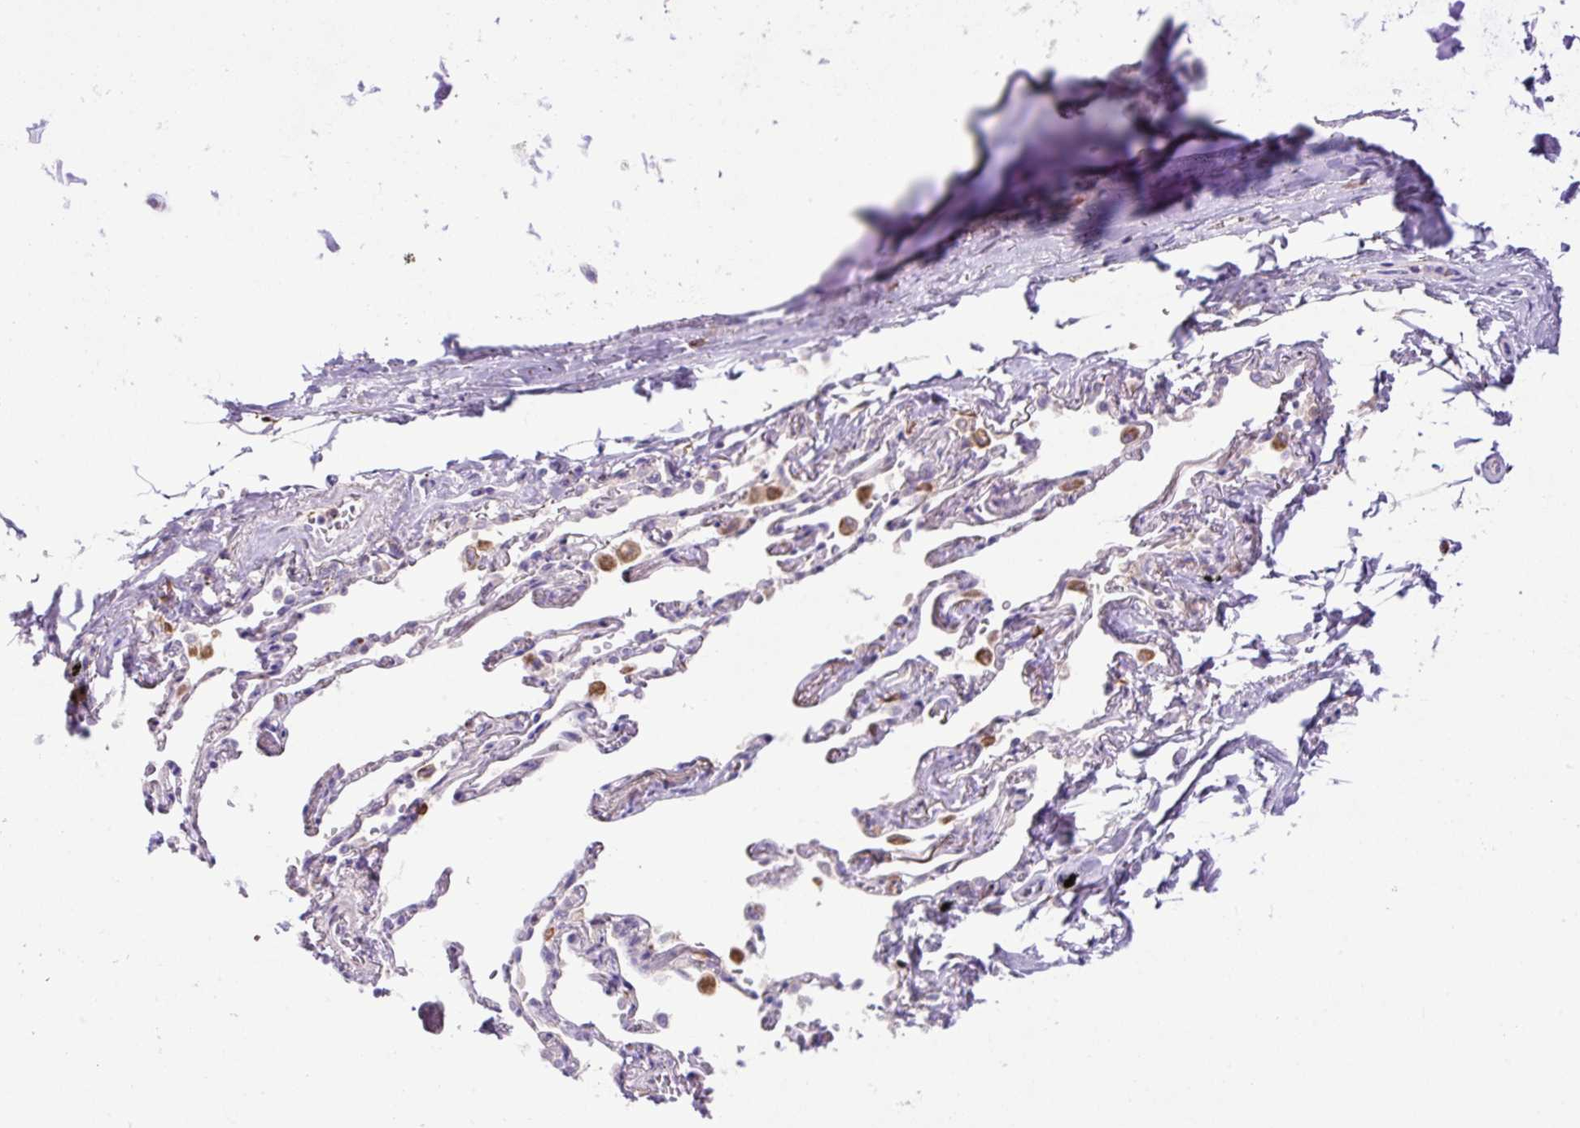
{"staining": {"intensity": "negative", "quantity": "none", "location": "none"}, "tissue": "bronchus", "cell_type": "Respiratory epithelial cells", "image_type": "normal", "snomed": [{"axis": "morphology", "description": "Normal tissue, NOS"}, {"axis": "topography", "description": "Bronchus"}], "caption": "Bronchus stained for a protein using immunohistochemistry (IHC) reveals no positivity respiratory epithelial cells.", "gene": "SPTBN5", "patient": {"sex": "male", "age": 70}}